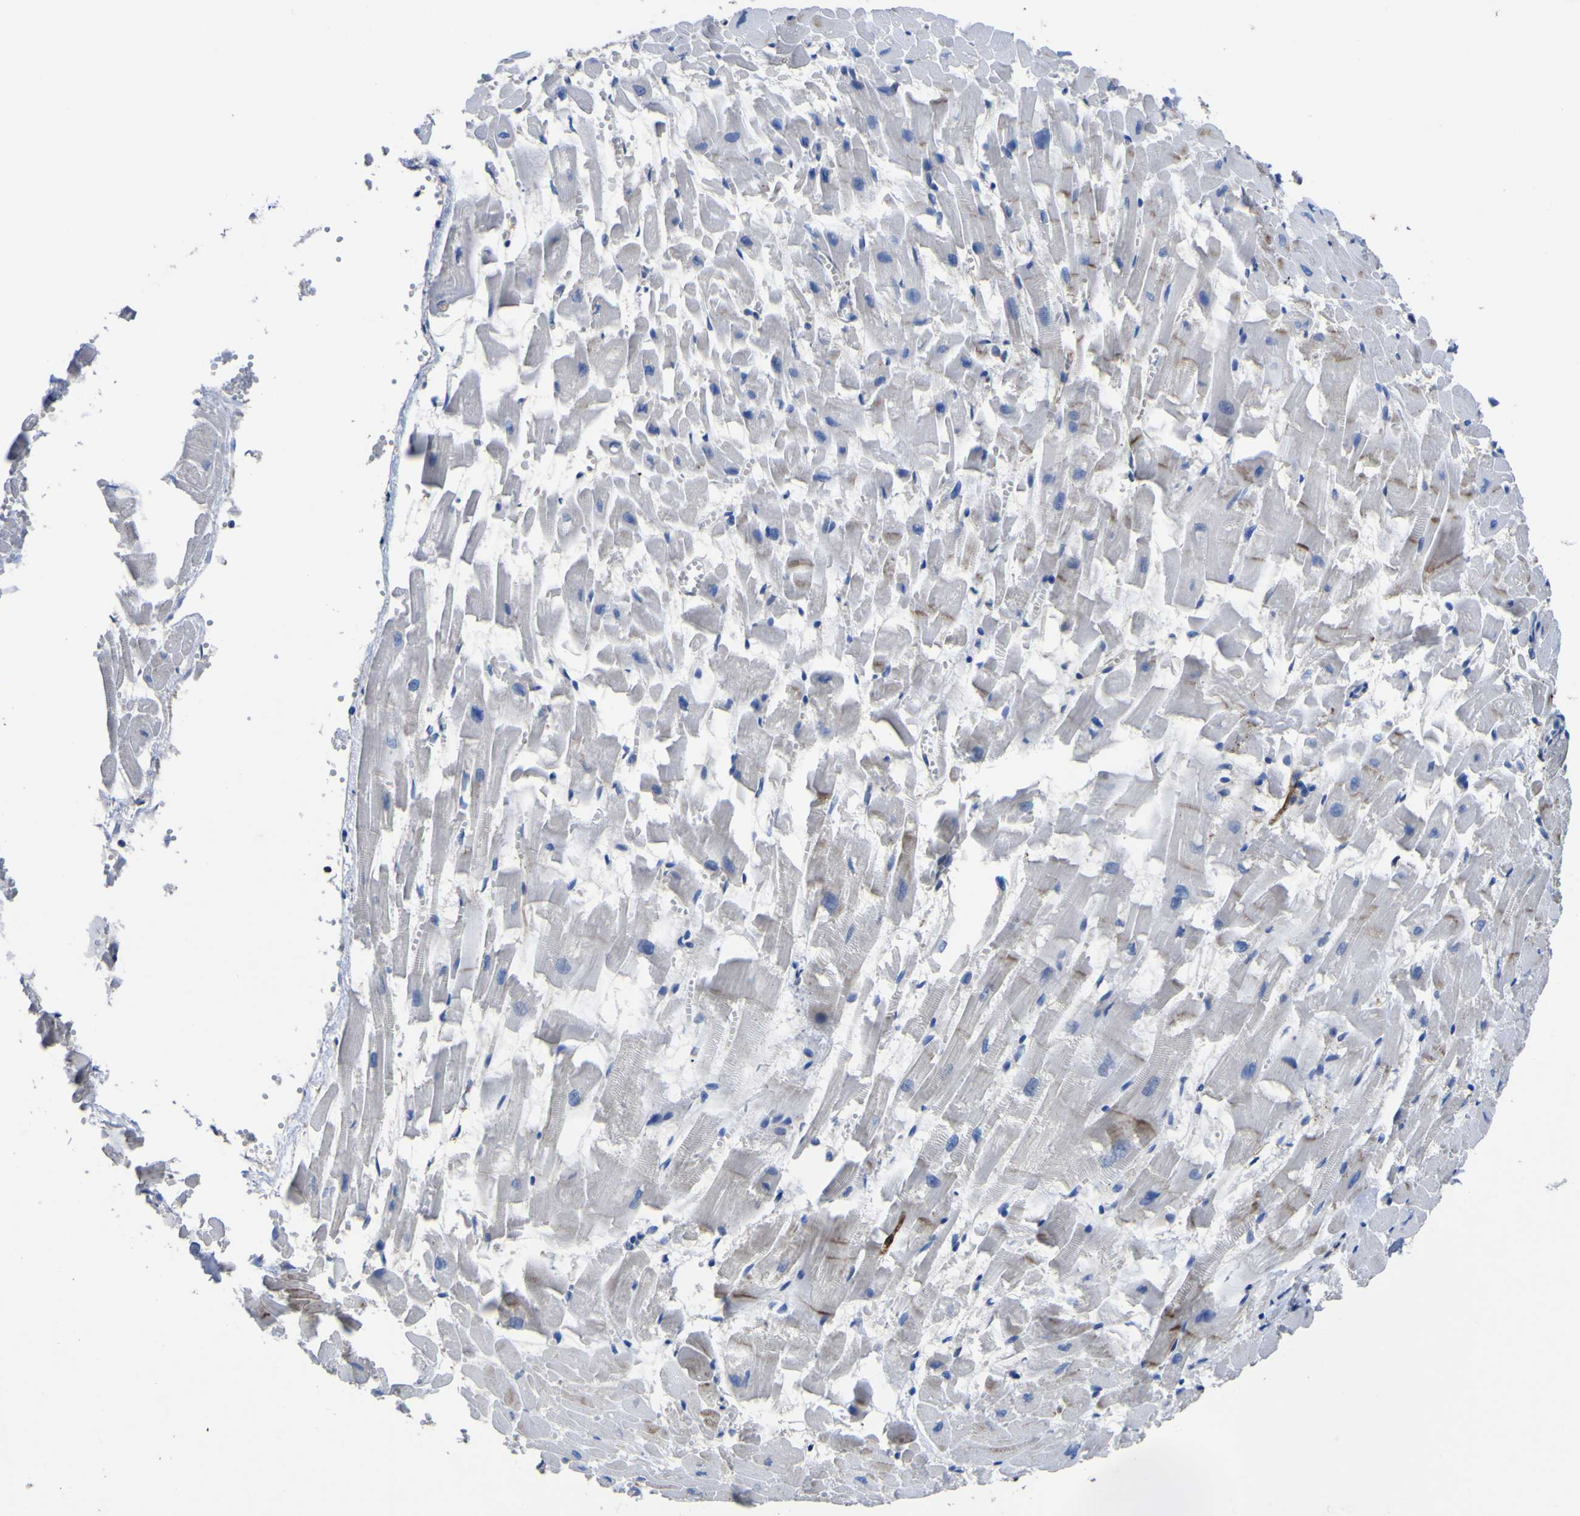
{"staining": {"intensity": "moderate", "quantity": "<25%", "location": "cytoplasmic/membranous"}, "tissue": "heart muscle", "cell_type": "Cardiomyocytes", "image_type": "normal", "snomed": [{"axis": "morphology", "description": "Normal tissue, NOS"}, {"axis": "topography", "description": "Heart"}], "caption": "Brown immunohistochemical staining in normal human heart muscle reveals moderate cytoplasmic/membranous positivity in about <25% of cardiomyocytes. (DAB IHC, brown staining for protein, blue staining for nuclei).", "gene": "AGO4", "patient": {"sex": "female", "age": 19}}